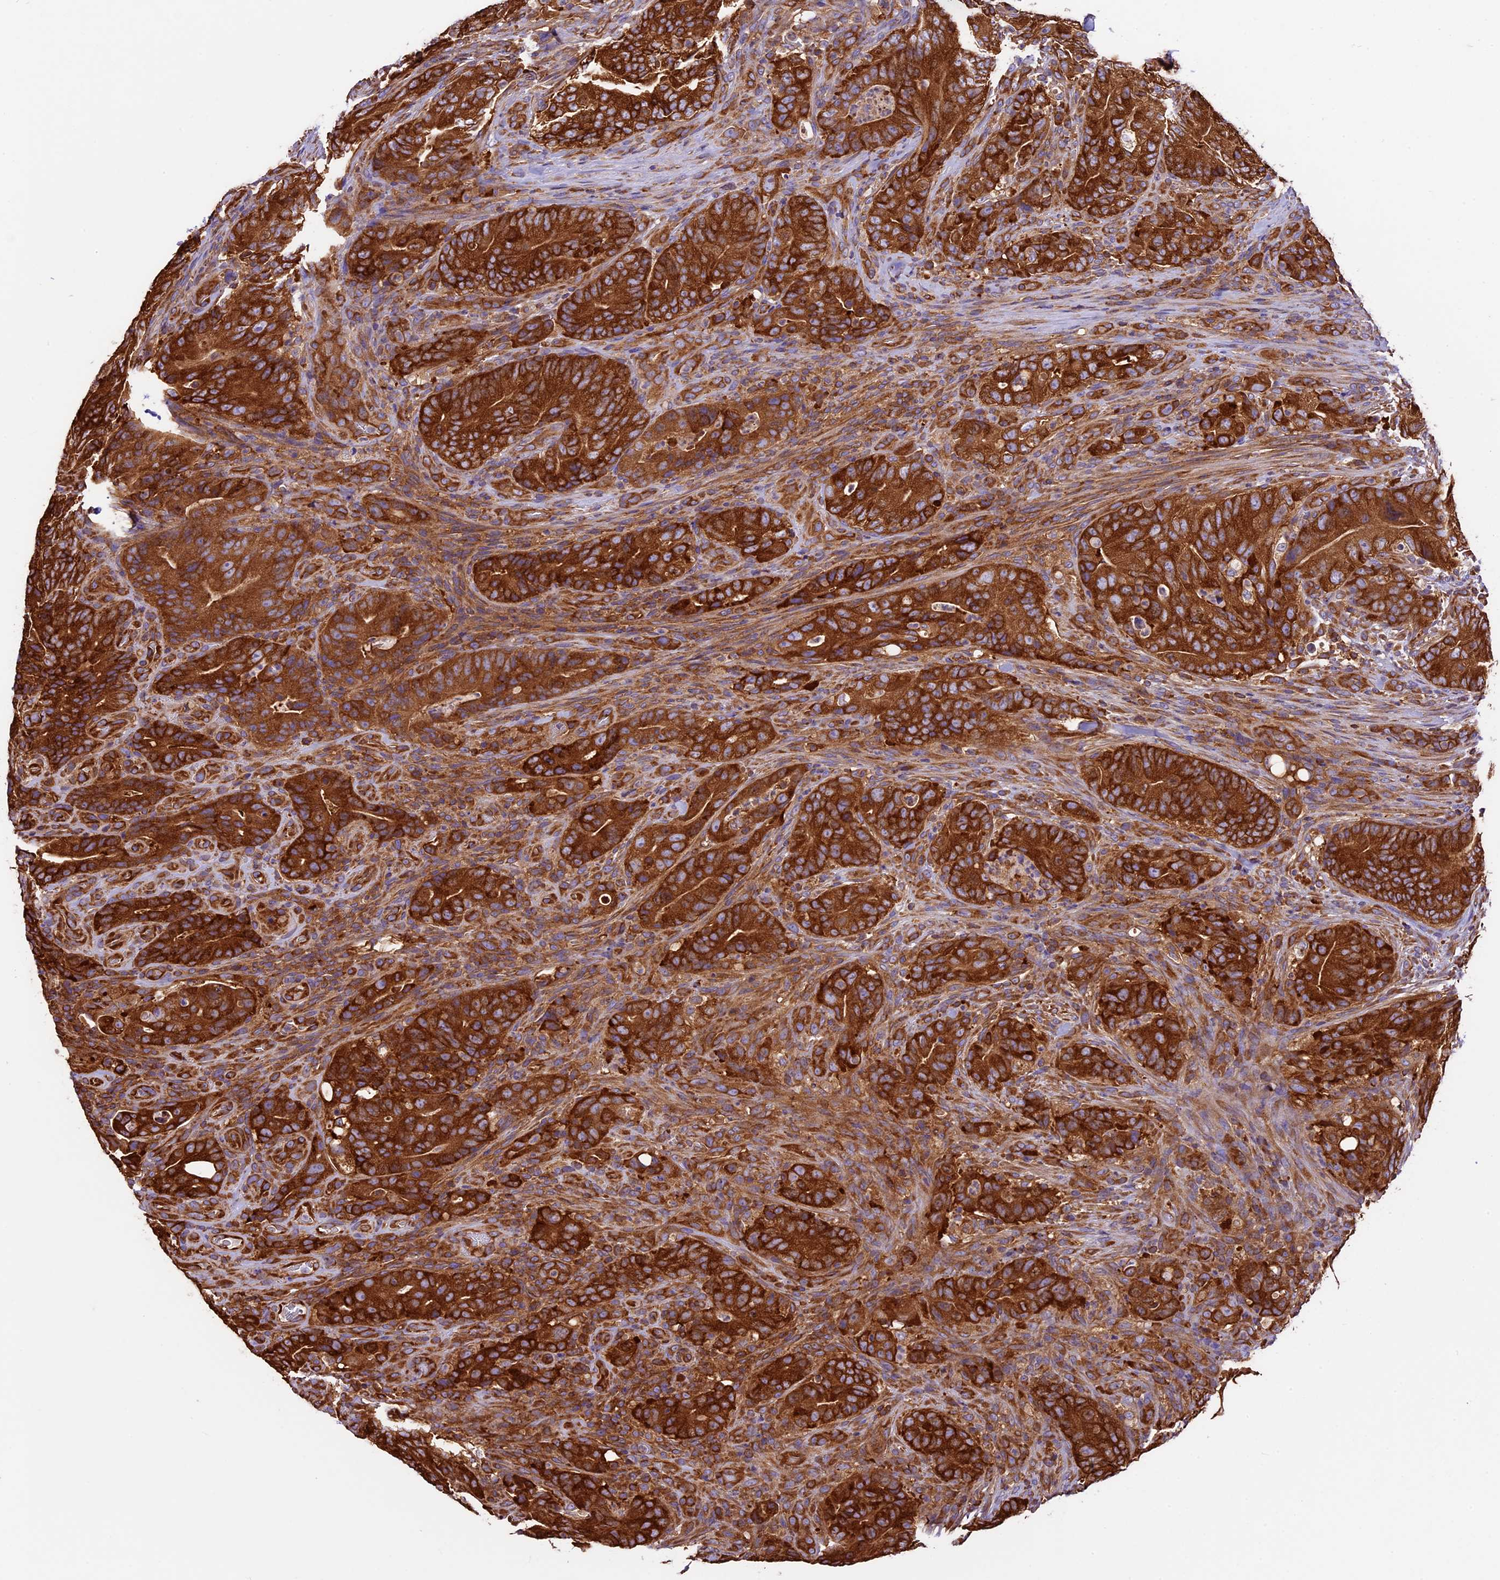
{"staining": {"intensity": "strong", "quantity": ">75%", "location": "cytoplasmic/membranous"}, "tissue": "colorectal cancer", "cell_type": "Tumor cells", "image_type": "cancer", "snomed": [{"axis": "morphology", "description": "Normal tissue, NOS"}, {"axis": "topography", "description": "Colon"}], "caption": "Protein staining exhibits strong cytoplasmic/membranous staining in approximately >75% of tumor cells in colorectal cancer.", "gene": "KARS1", "patient": {"sex": "female", "age": 82}}